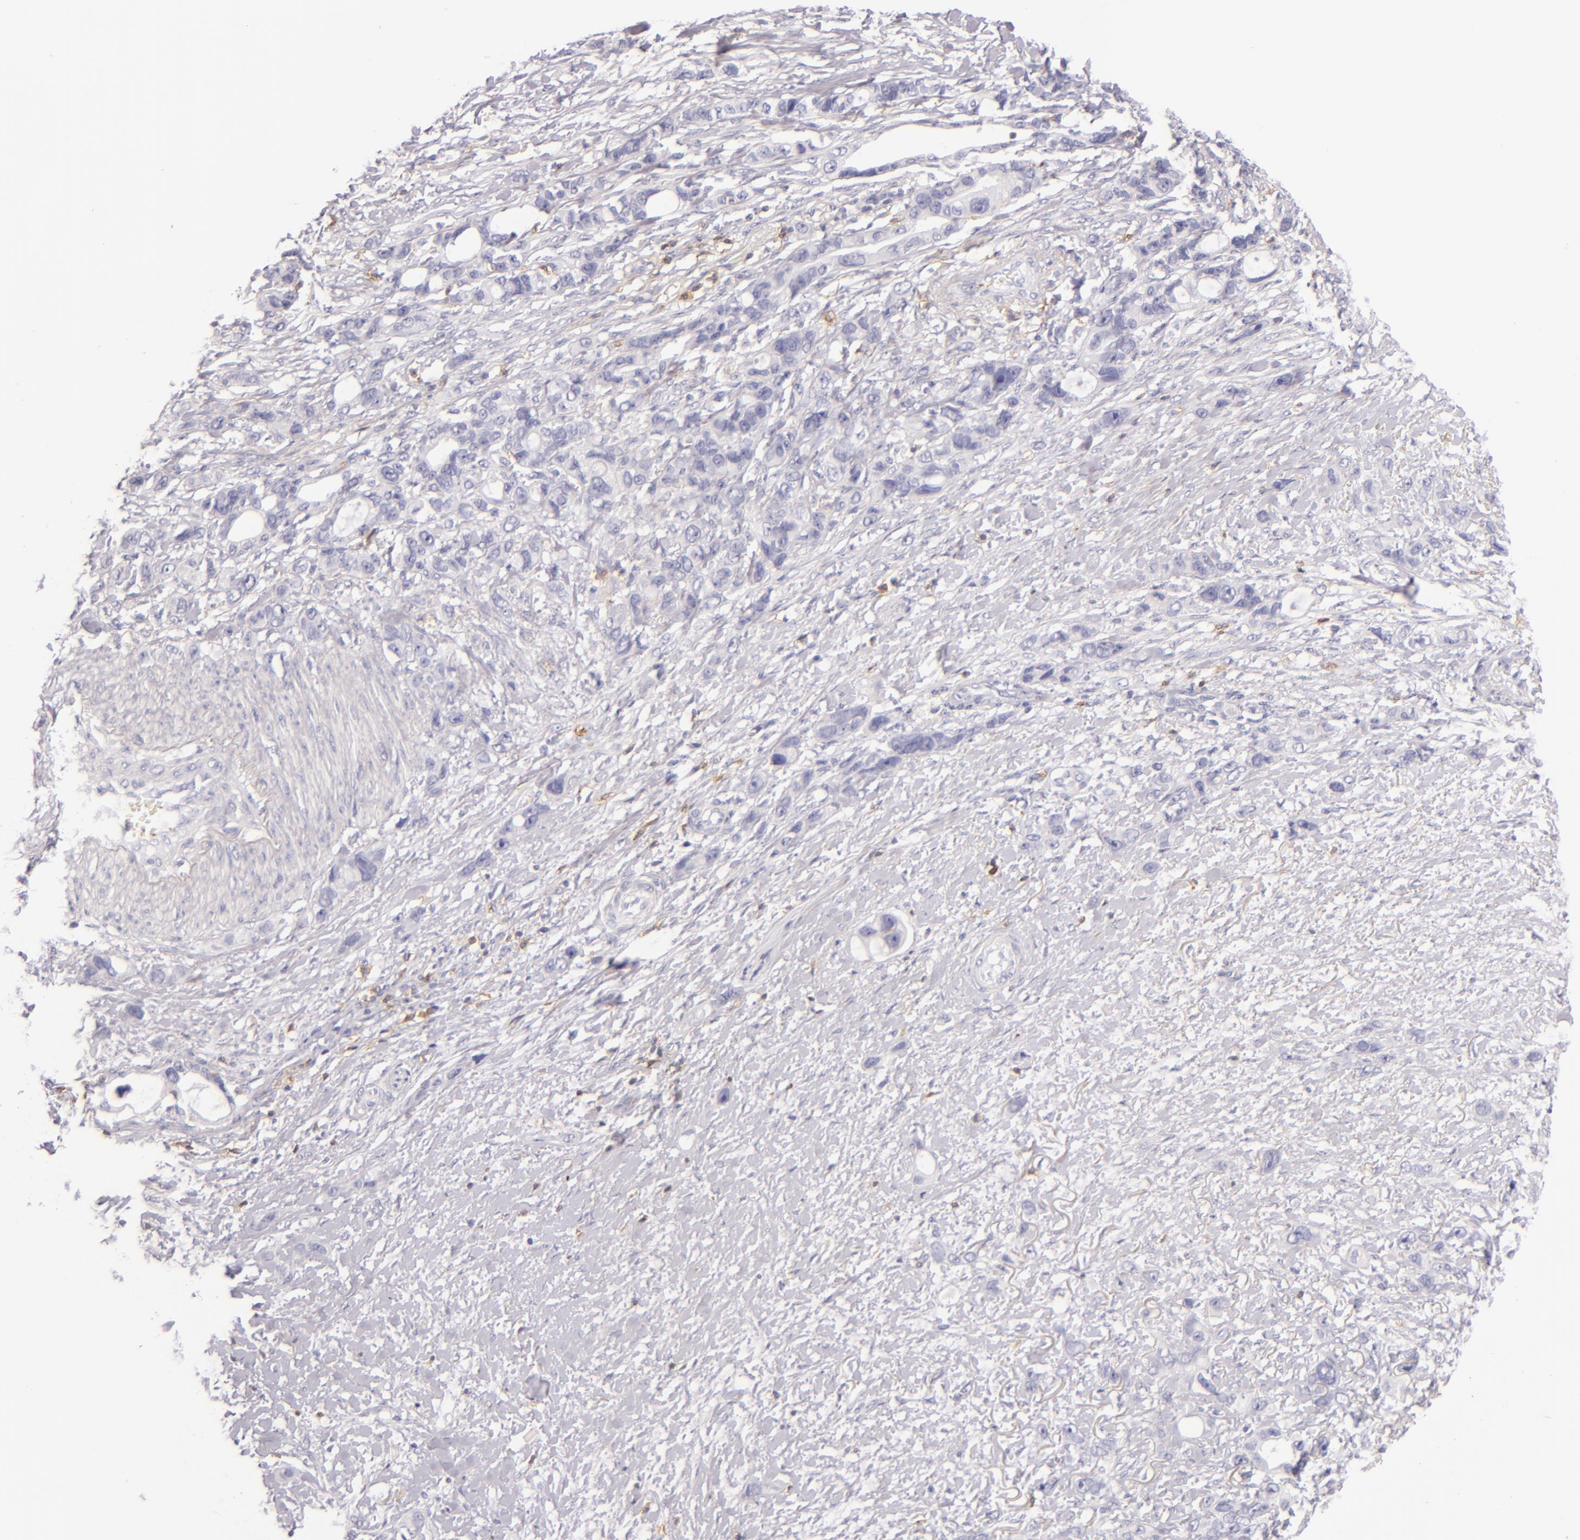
{"staining": {"intensity": "negative", "quantity": "none", "location": "none"}, "tissue": "stomach cancer", "cell_type": "Tumor cells", "image_type": "cancer", "snomed": [{"axis": "morphology", "description": "Adenocarcinoma, NOS"}, {"axis": "topography", "description": "Stomach, upper"}], "caption": "Stomach cancer stained for a protein using IHC shows no staining tumor cells.", "gene": "LAT", "patient": {"sex": "male", "age": 47}}